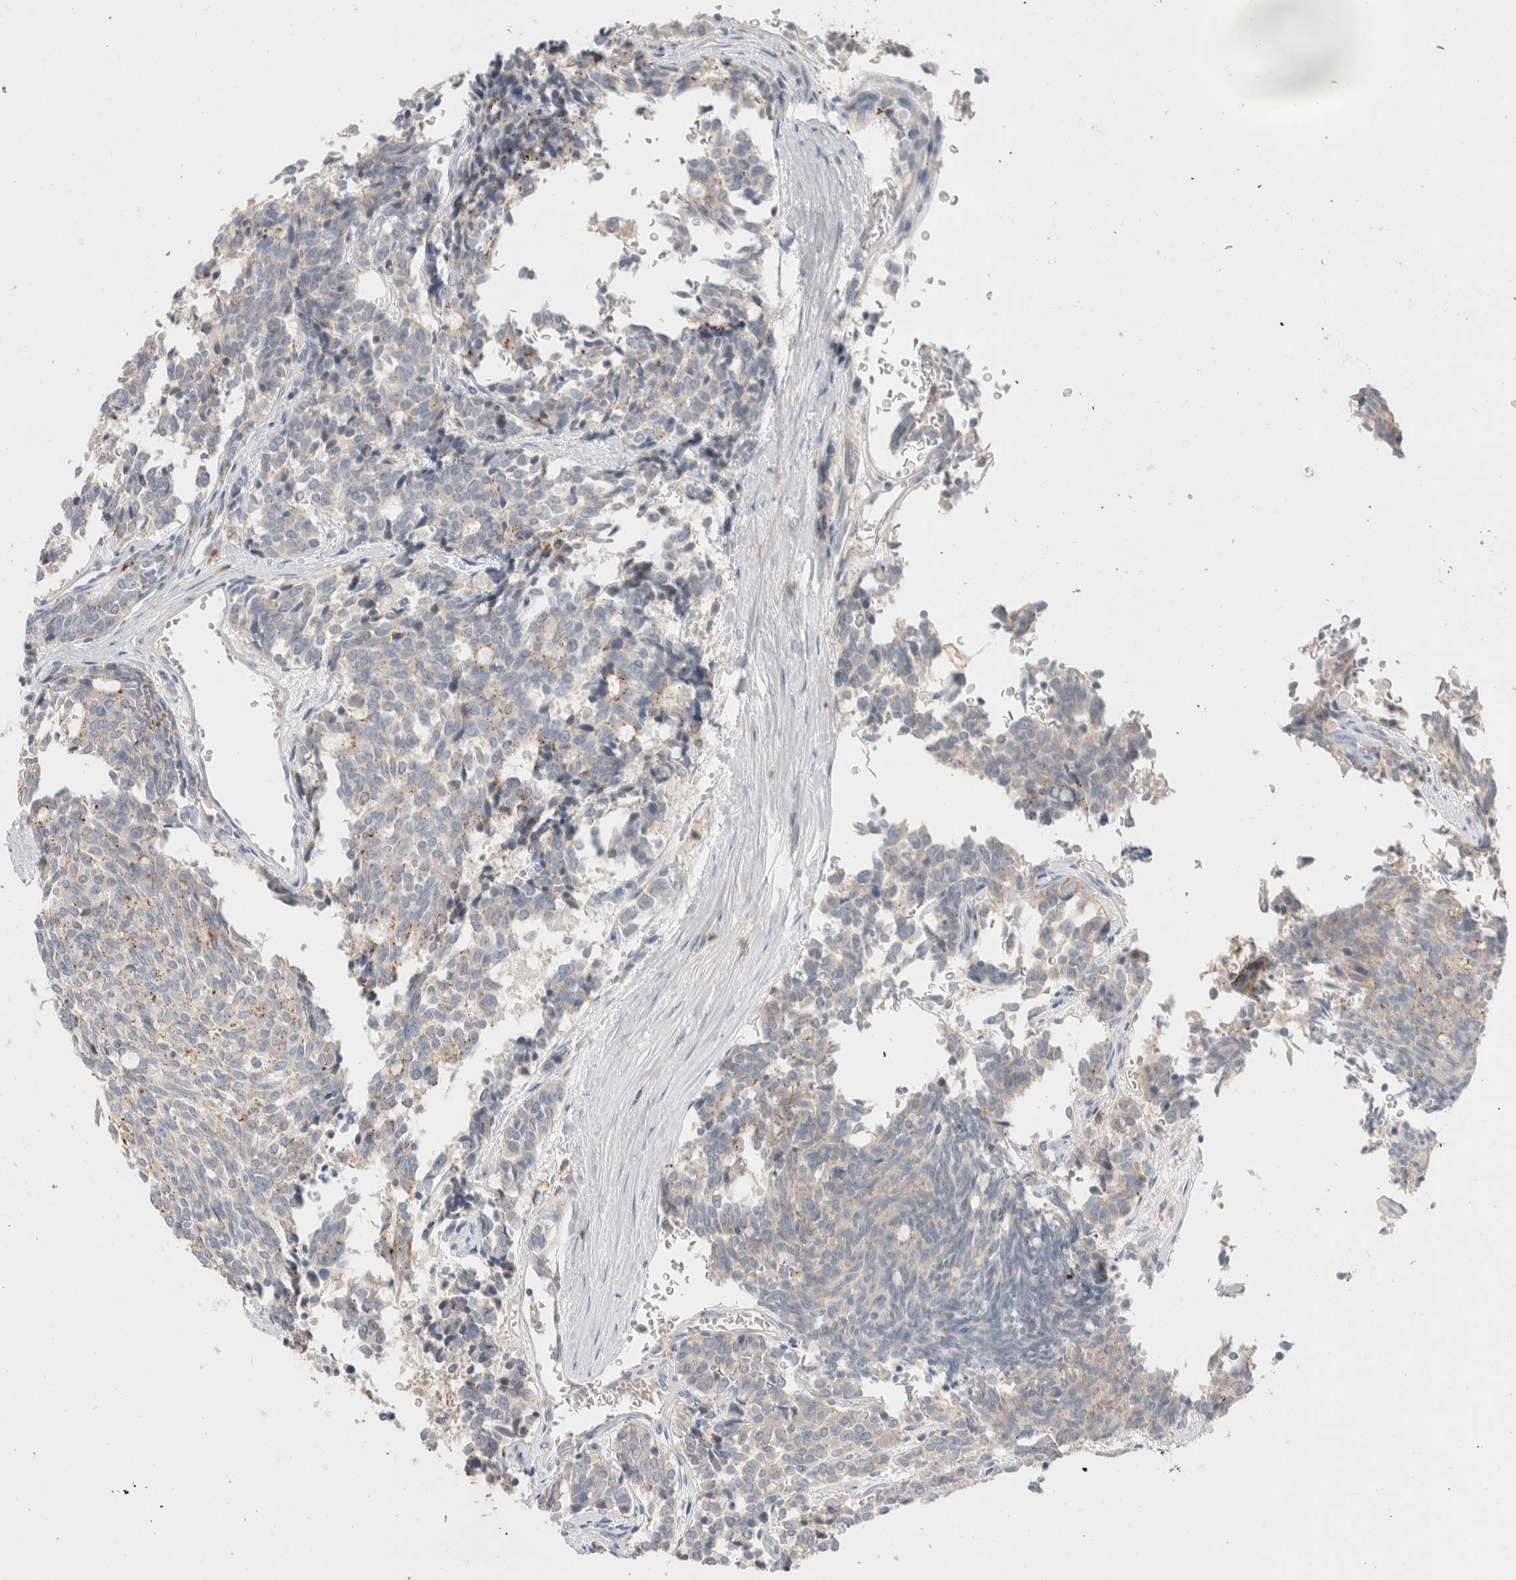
{"staining": {"intensity": "negative", "quantity": "none", "location": "none"}, "tissue": "carcinoid", "cell_type": "Tumor cells", "image_type": "cancer", "snomed": [{"axis": "morphology", "description": "Carcinoid, malignant, NOS"}, {"axis": "topography", "description": "Pancreas"}], "caption": "Immunohistochemistry (IHC) of malignant carcinoid exhibits no expression in tumor cells.", "gene": "HPGDS", "patient": {"sex": "female", "age": 54}}